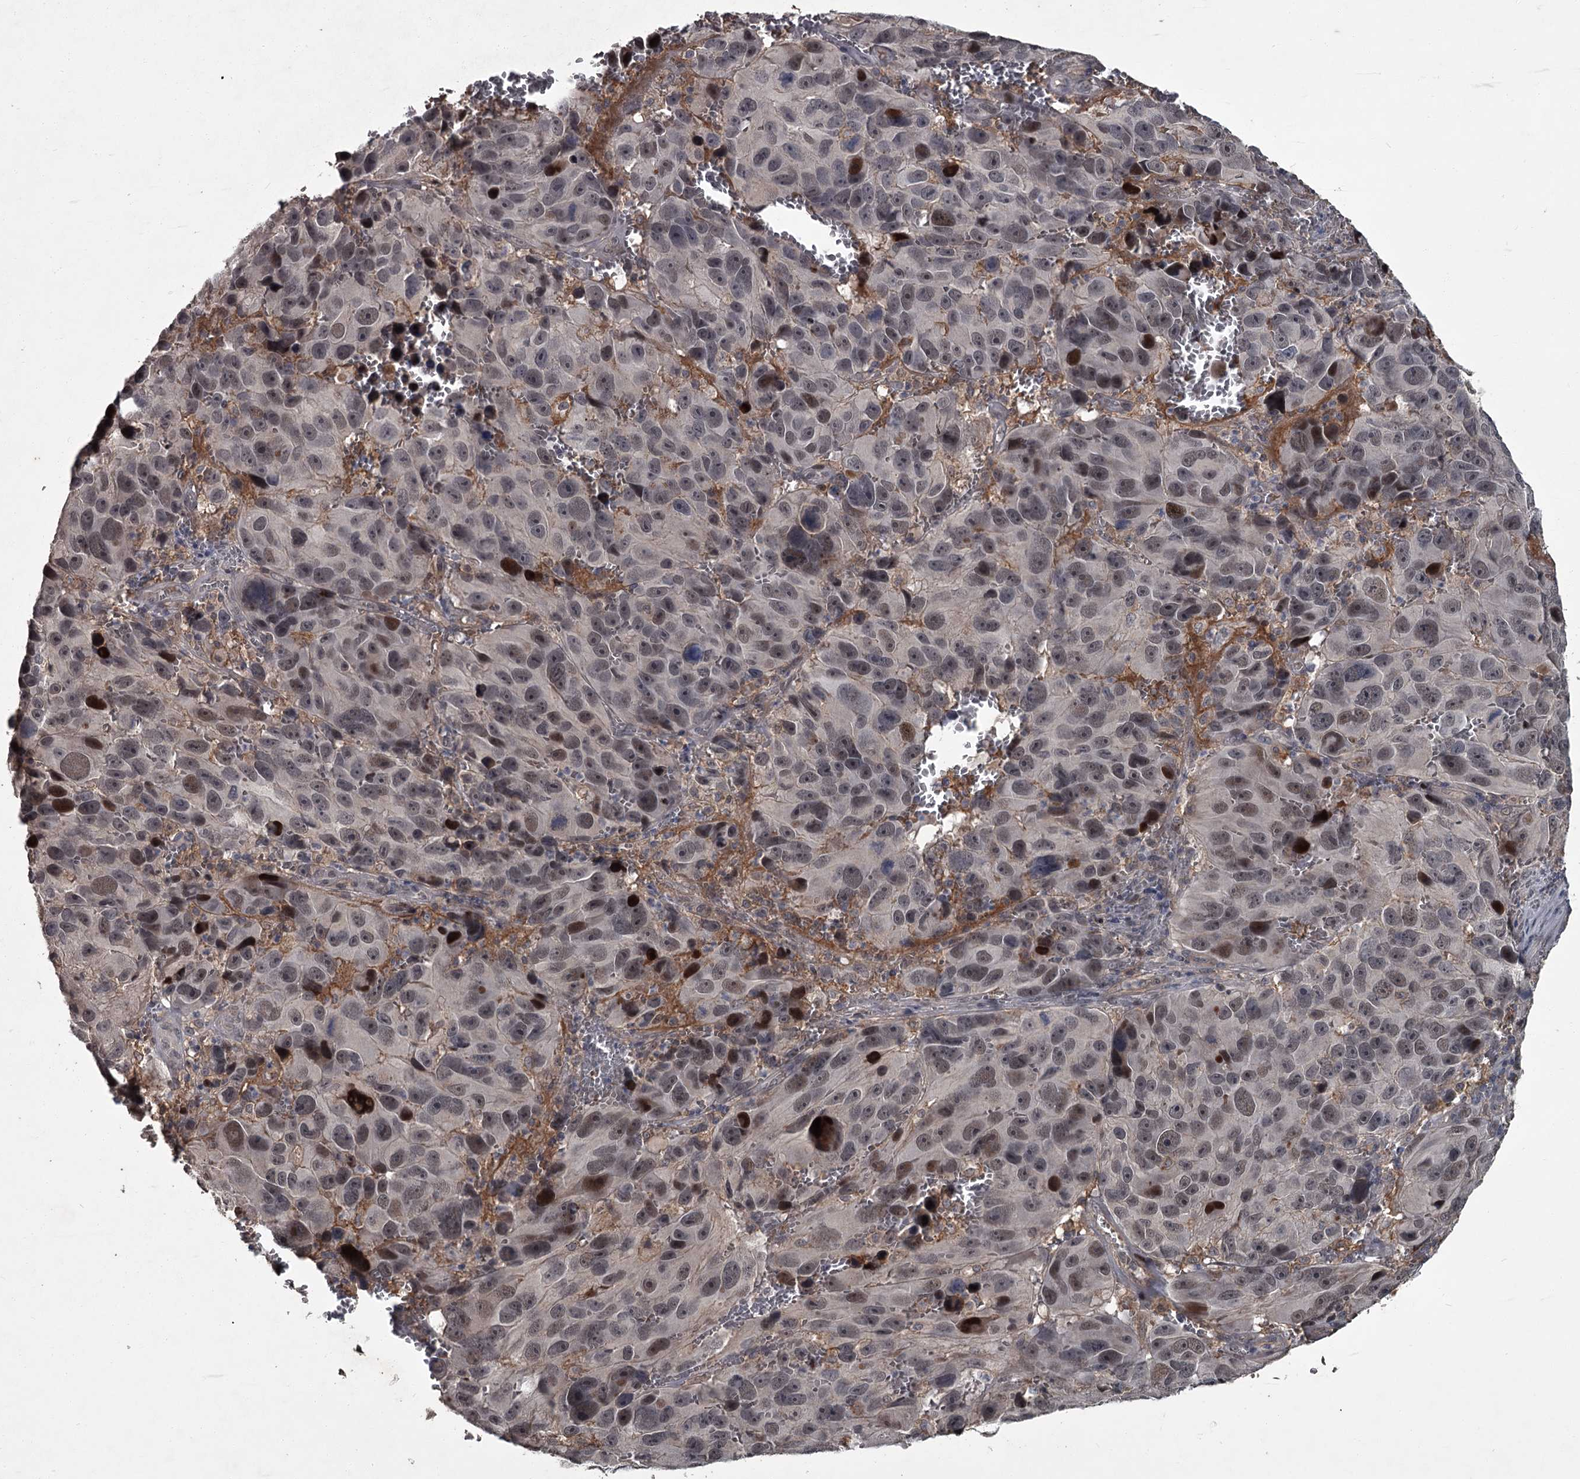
{"staining": {"intensity": "moderate", "quantity": "<25%", "location": "nuclear"}, "tissue": "melanoma", "cell_type": "Tumor cells", "image_type": "cancer", "snomed": [{"axis": "morphology", "description": "Malignant melanoma, NOS"}, {"axis": "topography", "description": "Skin"}], "caption": "This micrograph exhibits malignant melanoma stained with IHC to label a protein in brown. The nuclear of tumor cells show moderate positivity for the protein. Nuclei are counter-stained blue.", "gene": "FLVCR2", "patient": {"sex": "male", "age": 84}}